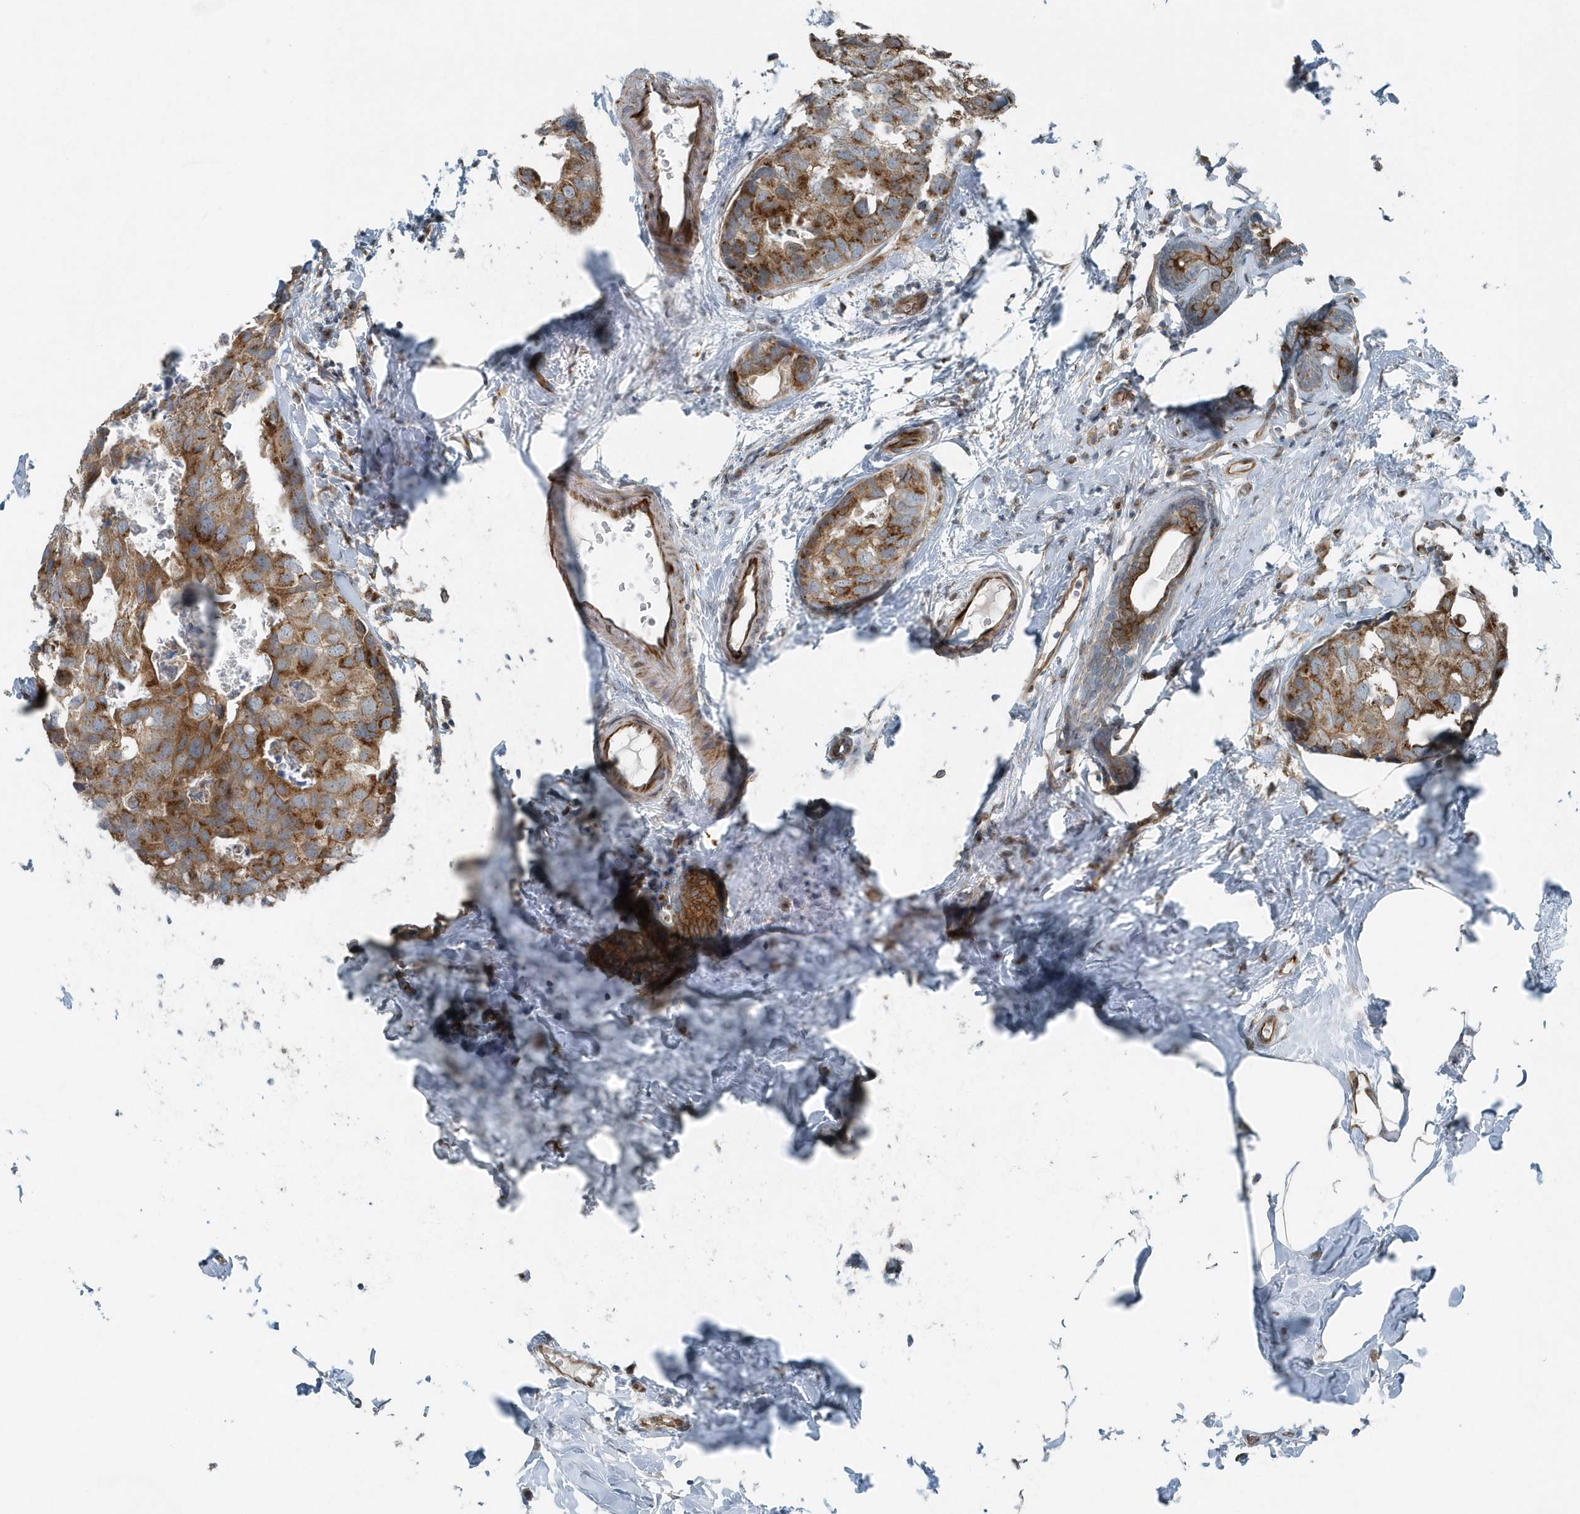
{"staining": {"intensity": "moderate", "quantity": ">75%", "location": "cytoplasmic/membranous"}, "tissue": "breast cancer", "cell_type": "Tumor cells", "image_type": "cancer", "snomed": [{"axis": "morphology", "description": "Normal tissue, NOS"}, {"axis": "morphology", "description": "Duct carcinoma"}, {"axis": "topography", "description": "Breast"}], "caption": "Immunohistochemistry (IHC) of human intraductal carcinoma (breast) demonstrates medium levels of moderate cytoplasmic/membranous staining in about >75% of tumor cells. The staining is performed using DAB (3,3'-diaminobenzidine) brown chromogen to label protein expression. The nuclei are counter-stained blue using hematoxylin.", "gene": "GCC2", "patient": {"sex": "female", "age": 50}}